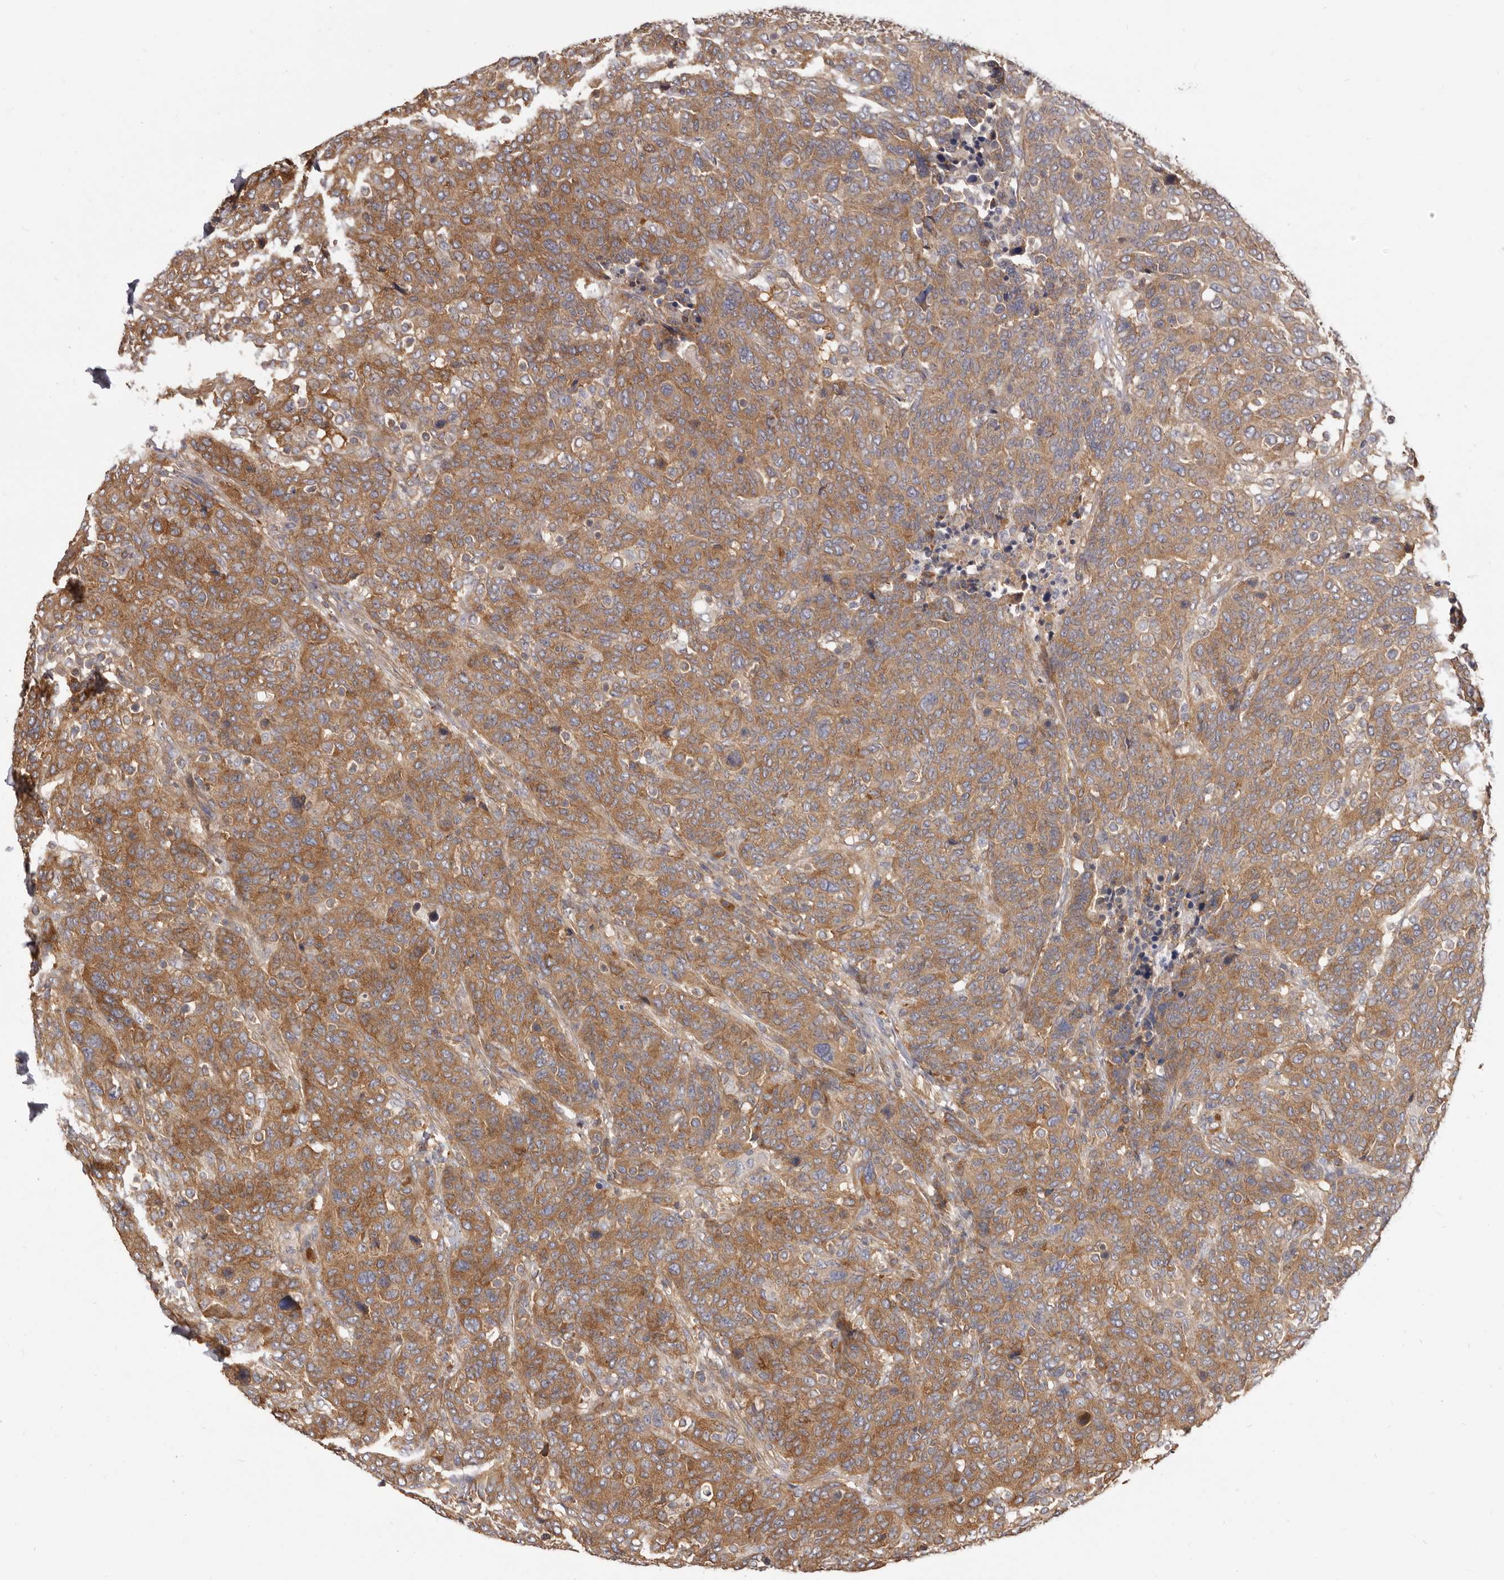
{"staining": {"intensity": "moderate", "quantity": ">75%", "location": "cytoplasmic/membranous"}, "tissue": "breast cancer", "cell_type": "Tumor cells", "image_type": "cancer", "snomed": [{"axis": "morphology", "description": "Duct carcinoma"}, {"axis": "topography", "description": "Breast"}], "caption": "Breast infiltrating ductal carcinoma tissue exhibits moderate cytoplasmic/membranous expression in approximately >75% of tumor cells", "gene": "ADAMTS20", "patient": {"sex": "female", "age": 37}}